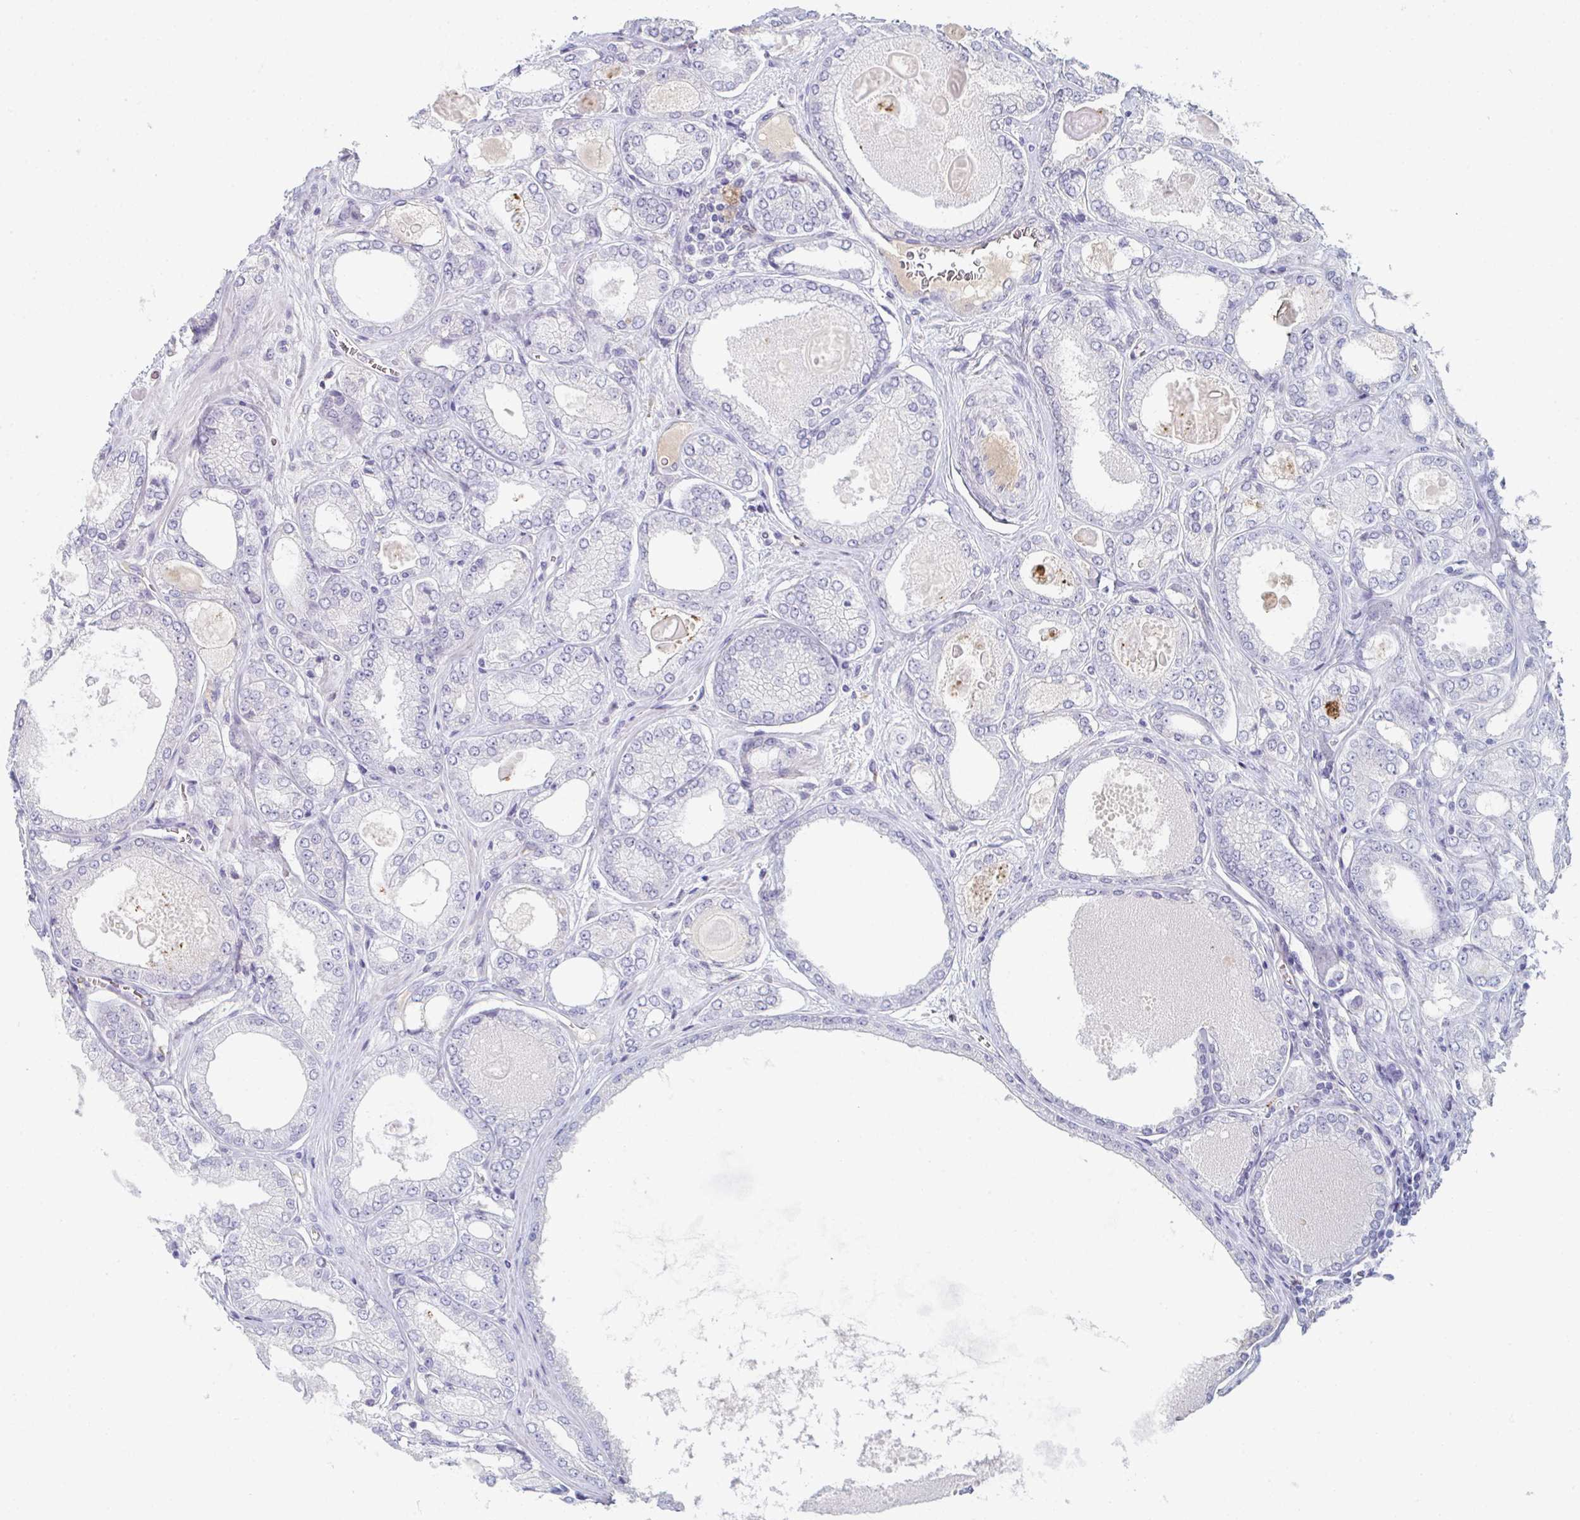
{"staining": {"intensity": "negative", "quantity": "none", "location": "none"}, "tissue": "prostate cancer", "cell_type": "Tumor cells", "image_type": "cancer", "snomed": [{"axis": "morphology", "description": "Adenocarcinoma, High grade"}, {"axis": "topography", "description": "Prostate"}], "caption": "Prostate adenocarcinoma (high-grade) was stained to show a protein in brown. There is no significant positivity in tumor cells.", "gene": "ADAM21", "patient": {"sex": "male", "age": 68}}